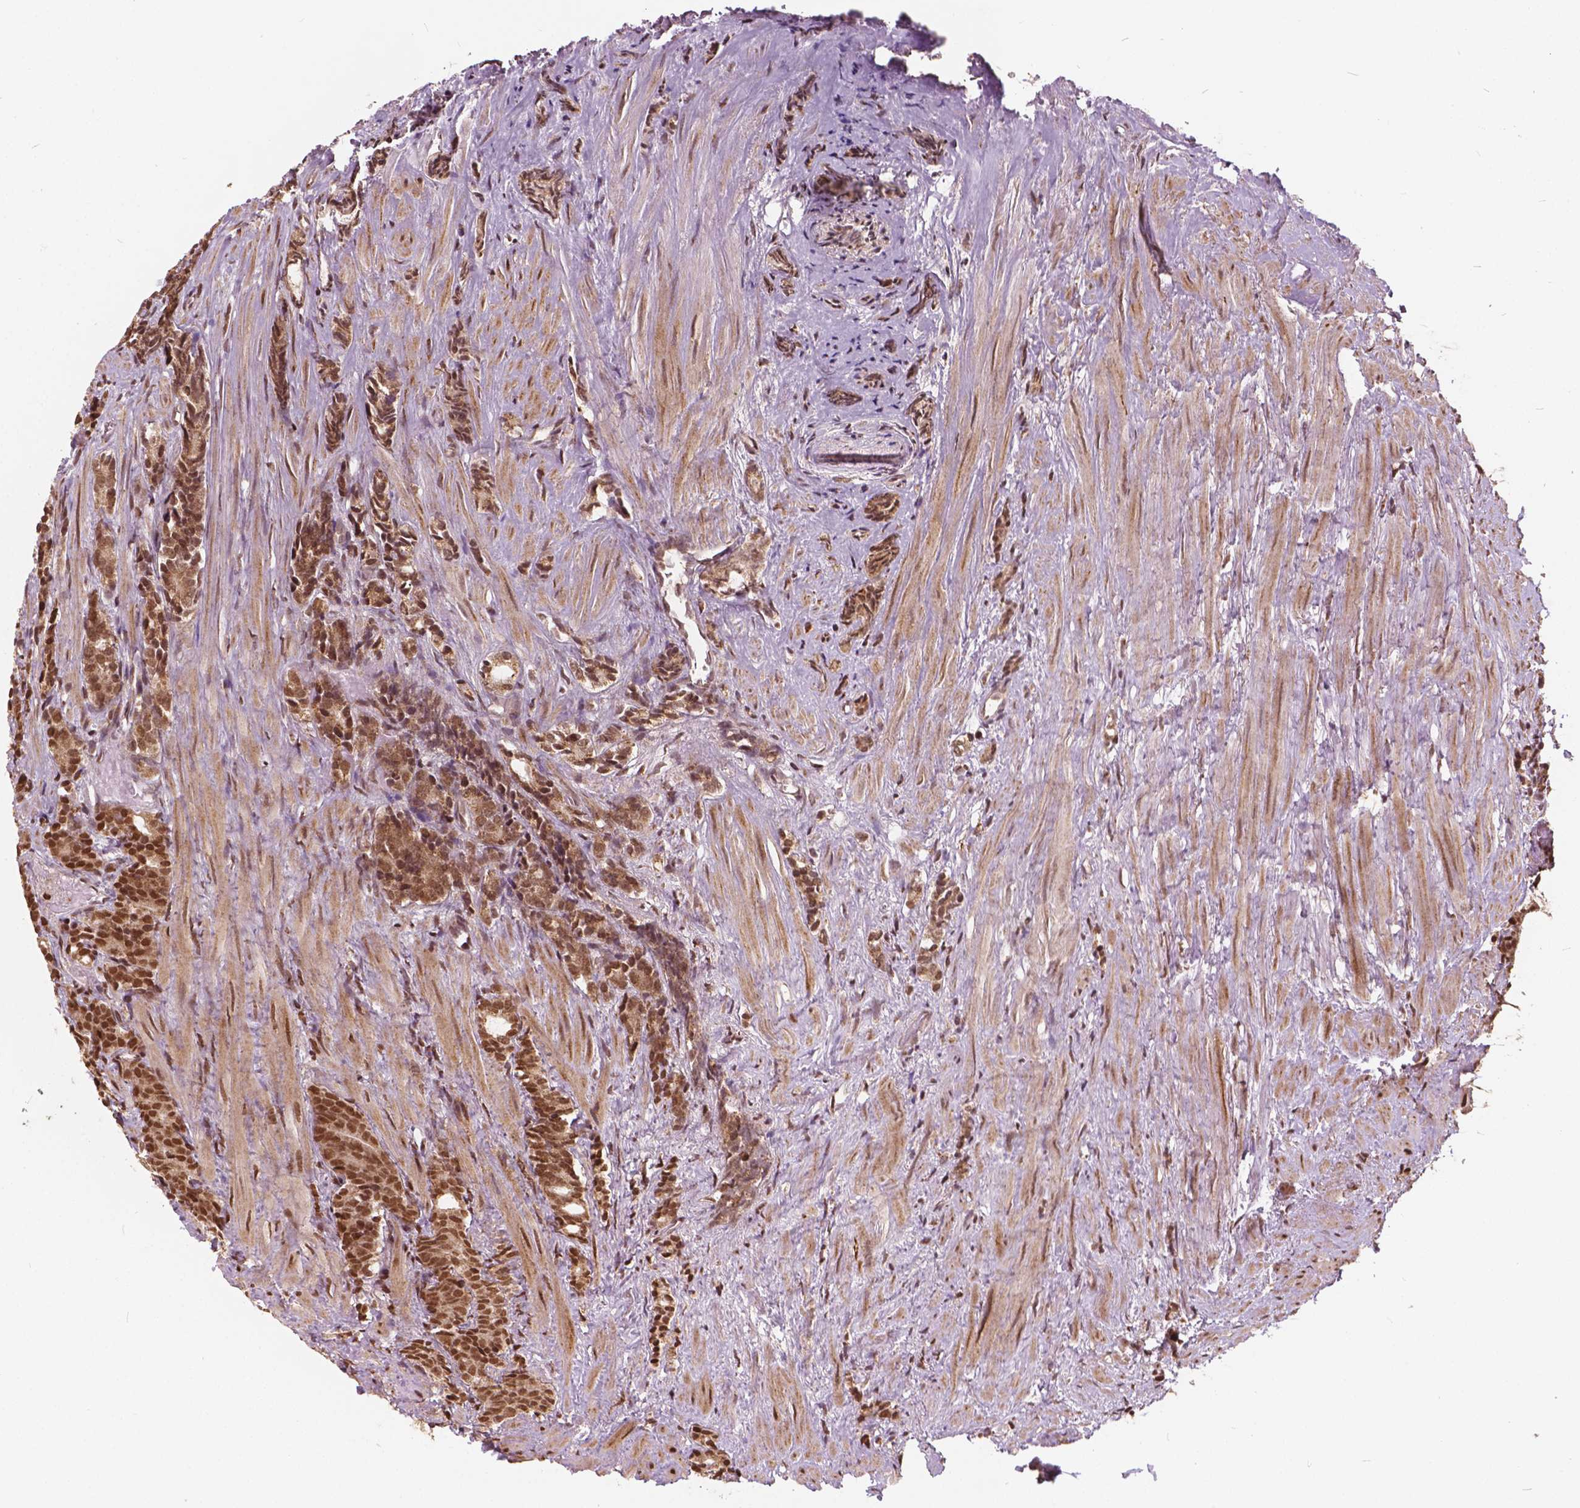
{"staining": {"intensity": "moderate", "quantity": ">75%", "location": "cytoplasmic/membranous,nuclear"}, "tissue": "prostate cancer", "cell_type": "Tumor cells", "image_type": "cancer", "snomed": [{"axis": "morphology", "description": "Adenocarcinoma, High grade"}, {"axis": "topography", "description": "Prostate"}], "caption": "Protein staining demonstrates moderate cytoplasmic/membranous and nuclear staining in about >75% of tumor cells in high-grade adenocarcinoma (prostate).", "gene": "GPS2", "patient": {"sex": "male", "age": 84}}